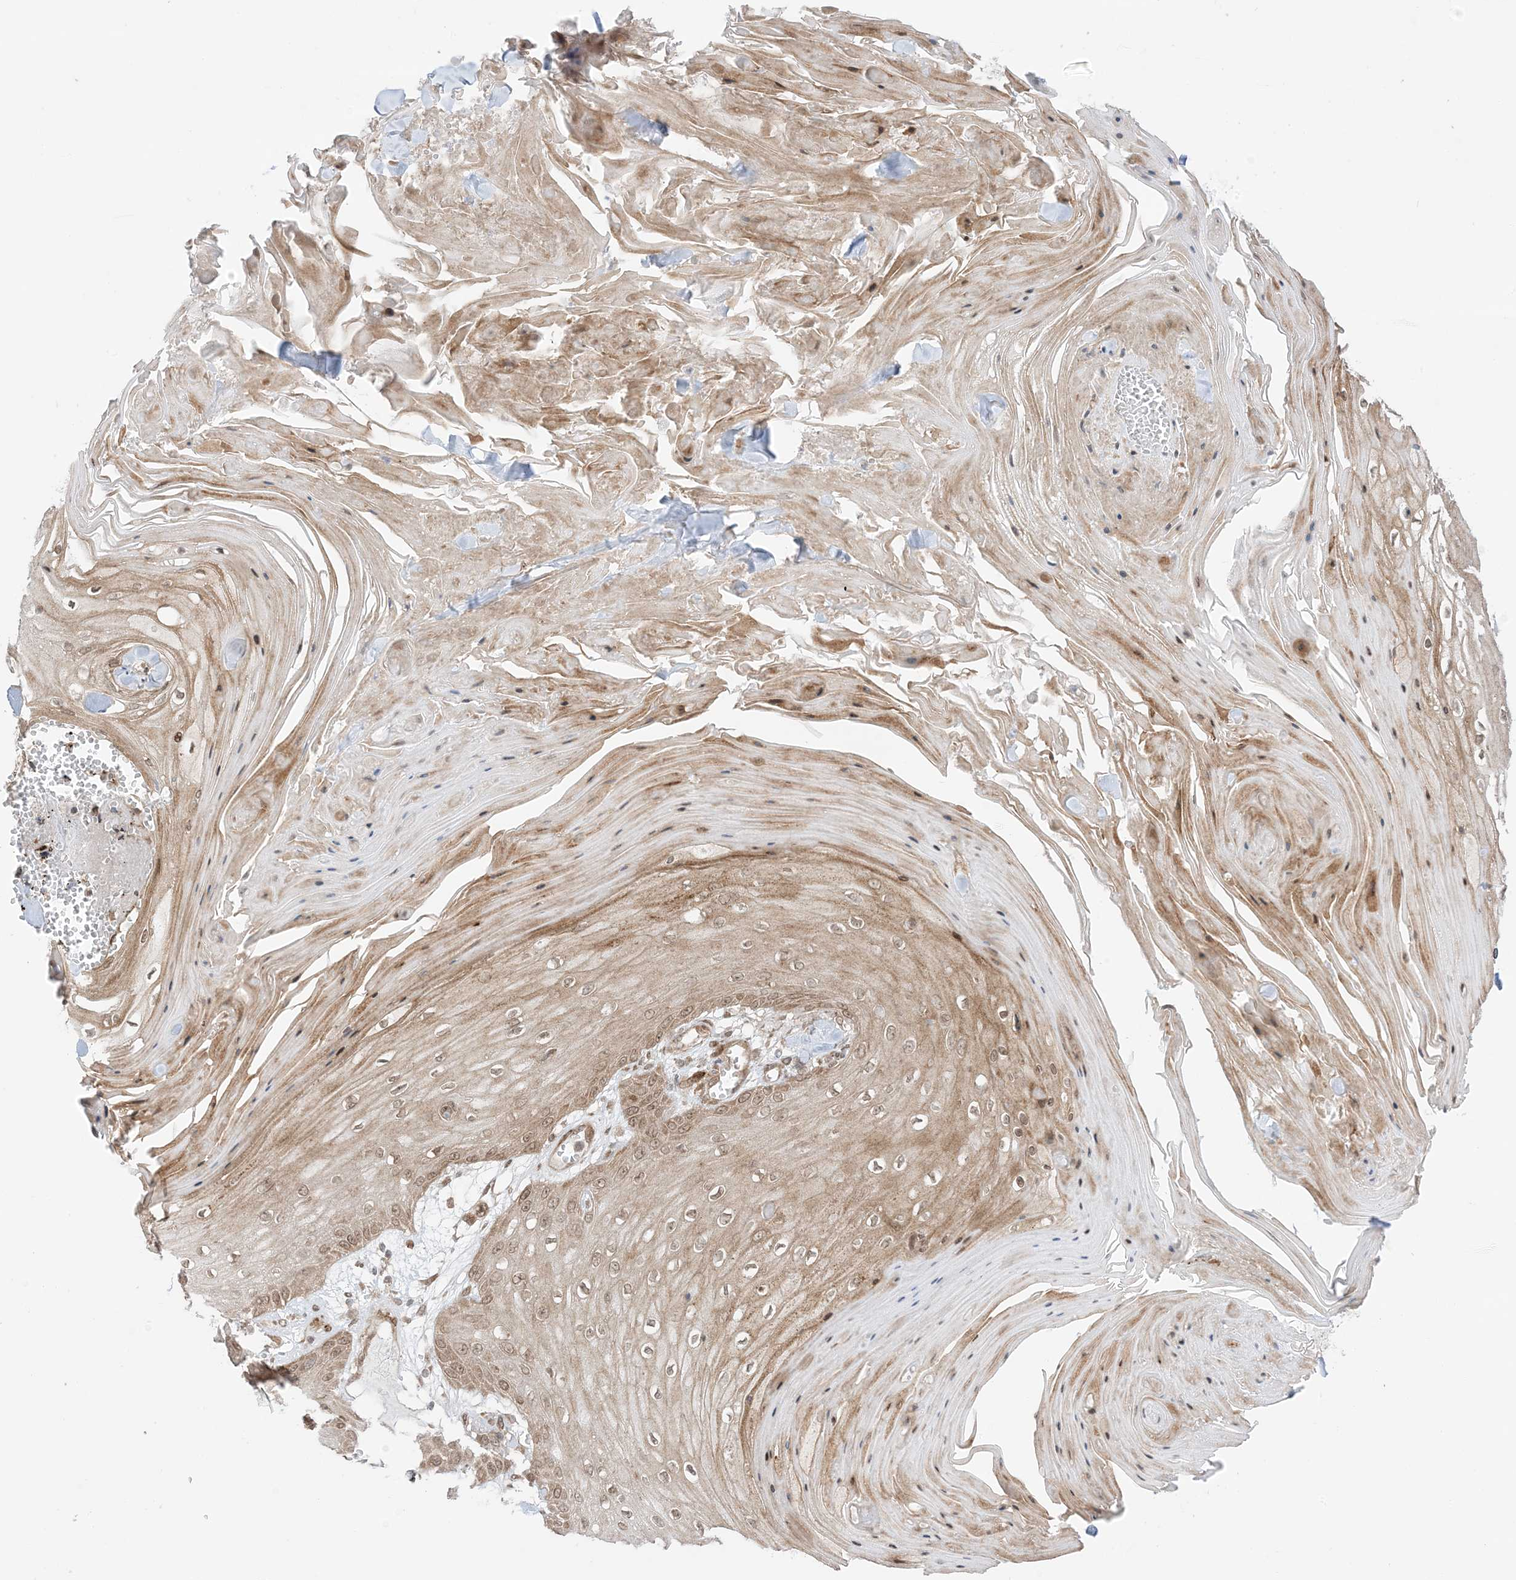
{"staining": {"intensity": "moderate", "quantity": ">75%", "location": "cytoplasmic/membranous,nuclear"}, "tissue": "skin cancer", "cell_type": "Tumor cells", "image_type": "cancer", "snomed": [{"axis": "morphology", "description": "Squamous cell carcinoma, NOS"}, {"axis": "topography", "description": "Skin"}], "caption": "A brown stain shows moderate cytoplasmic/membranous and nuclear staining of a protein in squamous cell carcinoma (skin) tumor cells.", "gene": "UBE2E2", "patient": {"sex": "male", "age": 74}}